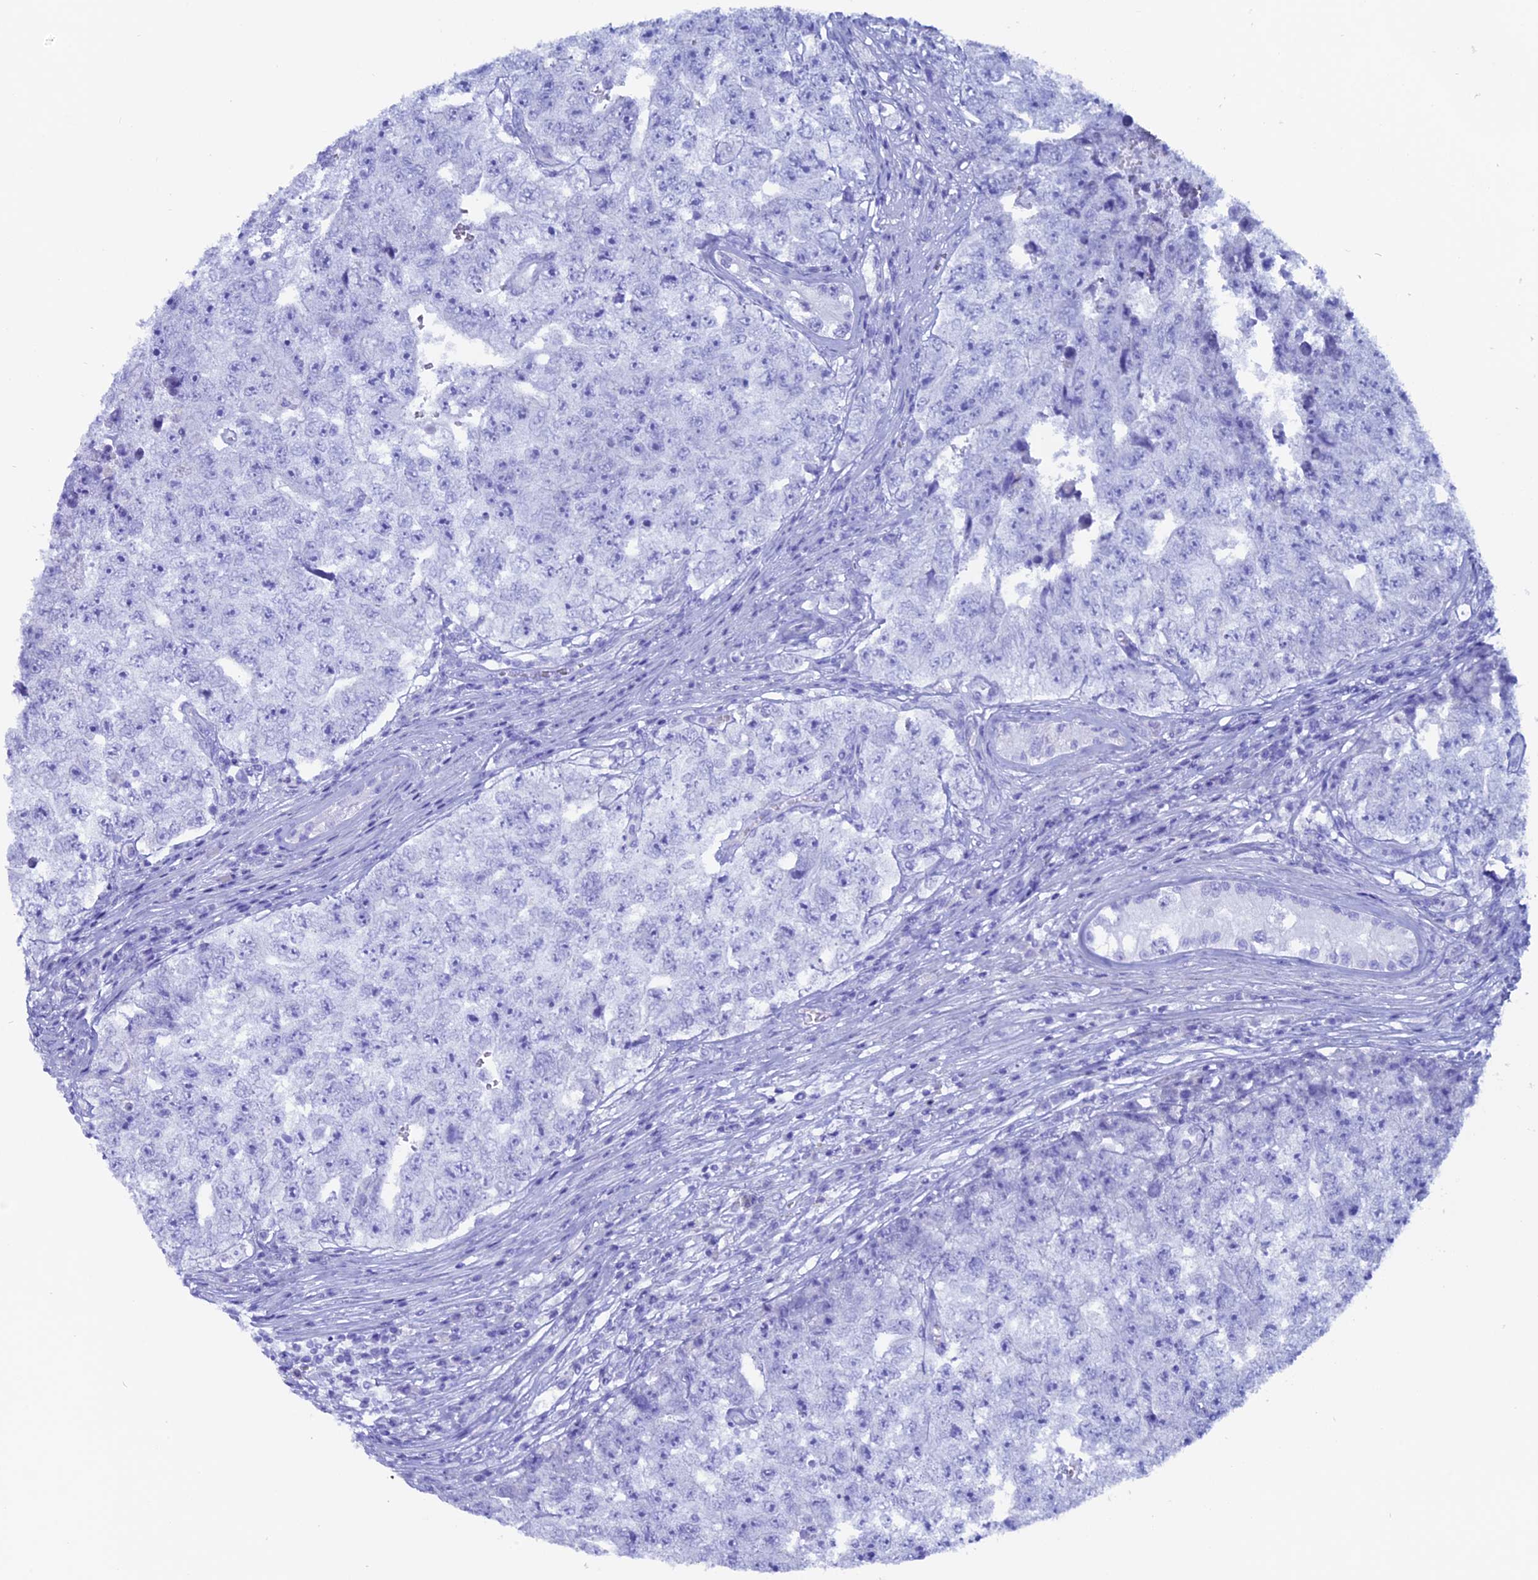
{"staining": {"intensity": "negative", "quantity": "none", "location": "none"}, "tissue": "testis cancer", "cell_type": "Tumor cells", "image_type": "cancer", "snomed": [{"axis": "morphology", "description": "Carcinoma, Embryonal, NOS"}, {"axis": "topography", "description": "Testis"}], "caption": "This is an immunohistochemistry photomicrograph of human testis embryonal carcinoma. There is no expression in tumor cells.", "gene": "ANKRD29", "patient": {"sex": "male", "age": 17}}